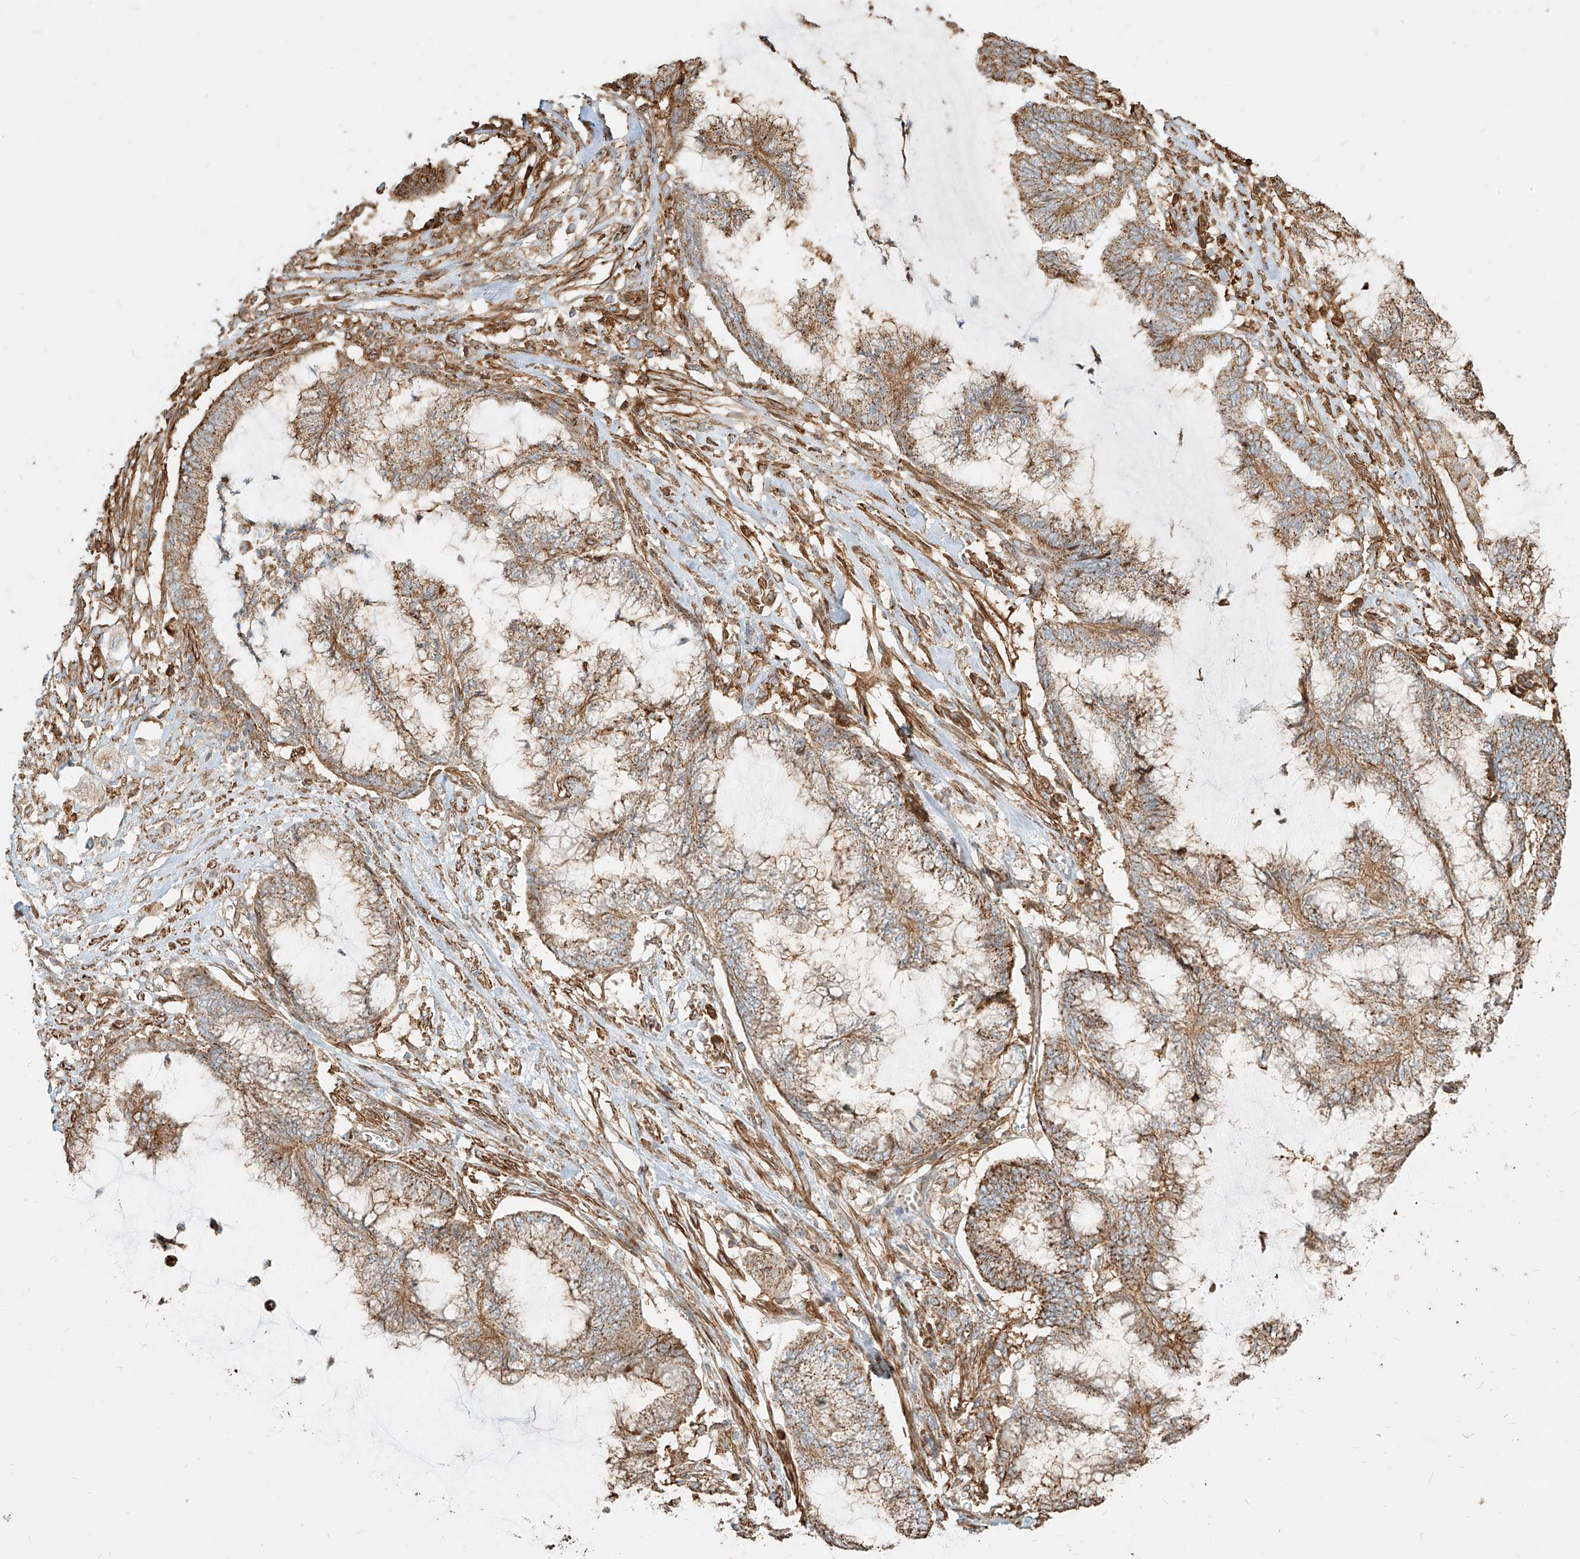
{"staining": {"intensity": "moderate", "quantity": ">75%", "location": "cytoplasmic/membranous"}, "tissue": "endometrial cancer", "cell_type": "Tumor cells", "image_type": "cancer", "snomed": [{"axis": "morphology", "description": "Adenocarcinoma, NOS"}, {"axis": "topography", "description": "Endometrium"}], "caption": "Immunohistochemical staining of endometrial adenocarcinoma demonstrates medium levels of moderate cytoplasmic/membranous staining in about >75% of tumor cells.", "gene": "MTX2", "patient": {"sex": "female", "age": 86}}